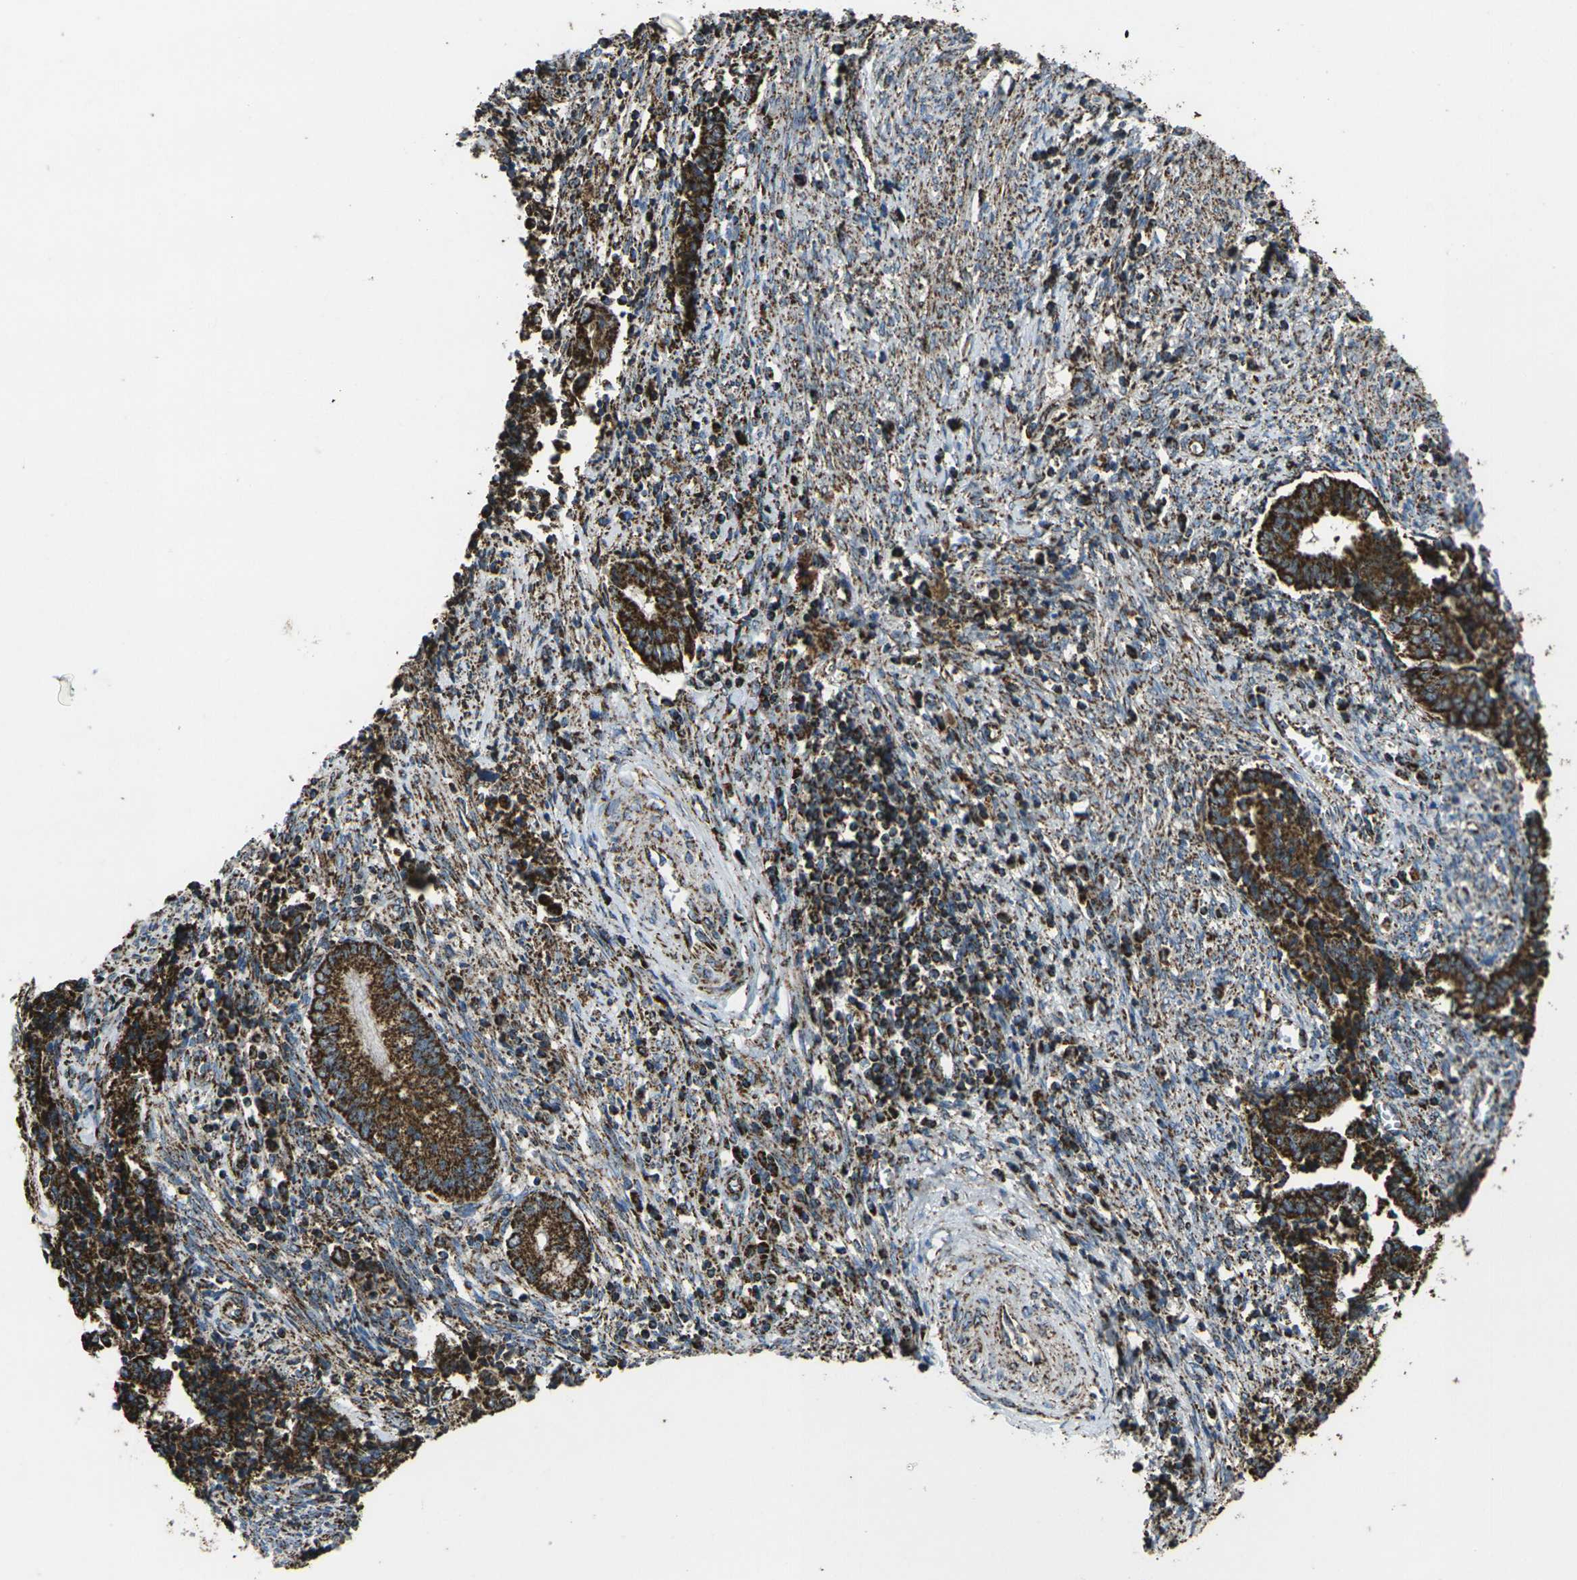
{"staining": {"intensity": "strong", "quantity": ">75%", "location": "cytoplasmic/membranous"}, "tissue": "cervical cancer", "cell_type": "Tumor cells", "image_type": "cancer", "snomed": [{"axis": "morphology", "description": "Adenocarcinoma, NOS"}, {"axis": "topography", "description": "Cervix"}], "caption": "A histopathology image of cervical cancer (adenocarcinoma) stained for a protein shows strong cytoplasmic/membranous brown staining in tumor cells.", "gene": "KLHL5", "patient": {"sex": "female", "age": 44}}